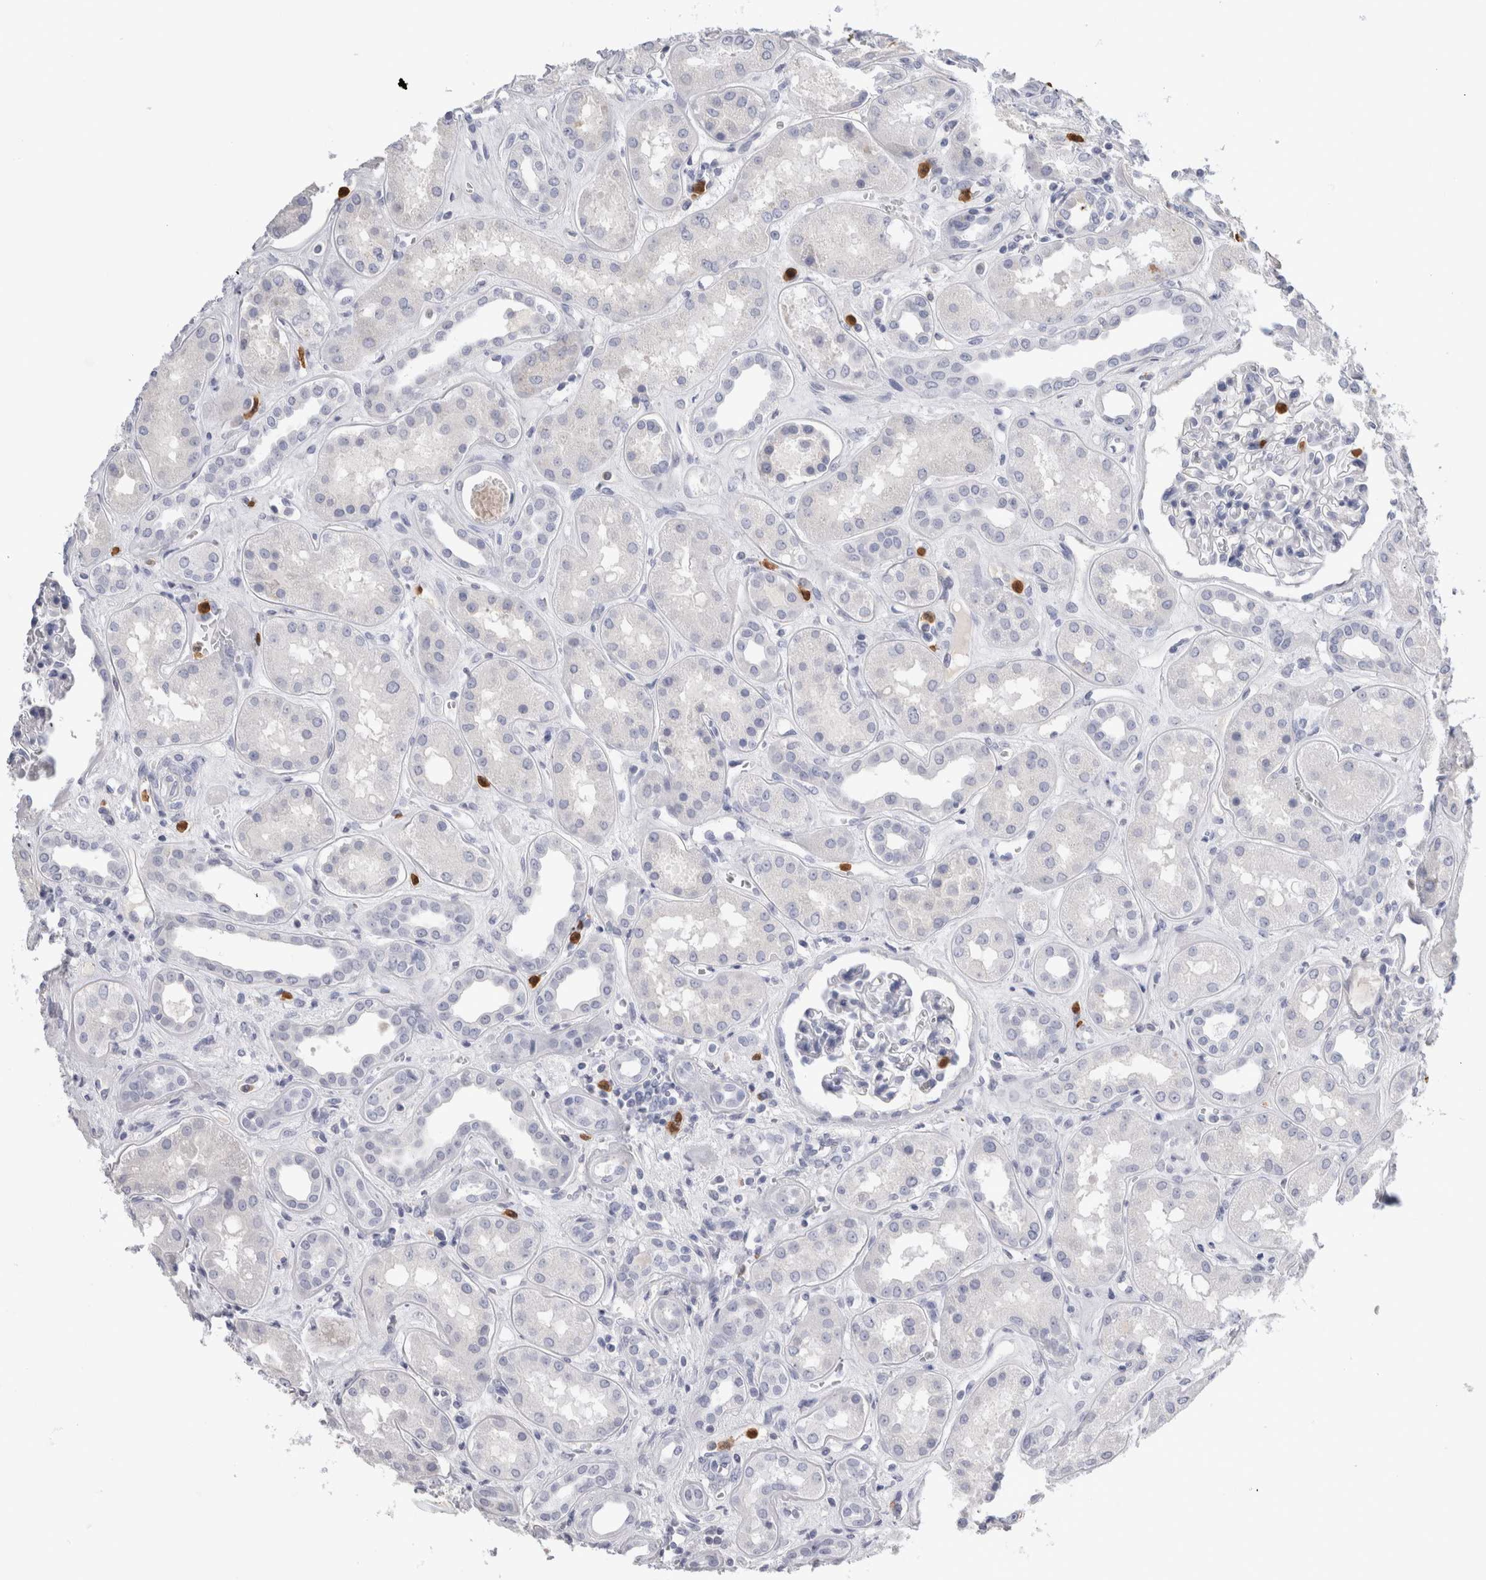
{"staining": {"intensity": "negative", "quantity": "none", "location": "none"}, "tissue": "kidney", "cell_type": "Cells in glomeruli", "image_type": "normal", "snomed": [{"axis": "morphology", "description": "Normal tissue, NOS"}, {"axis": "topography", "description": "Kidney"}], "caption": "Histopathology image shows no protein staining in cells in glomeruli of benign kidney.", "gene": "S100A12", "patient": {"sex": "male", "age": 59}}